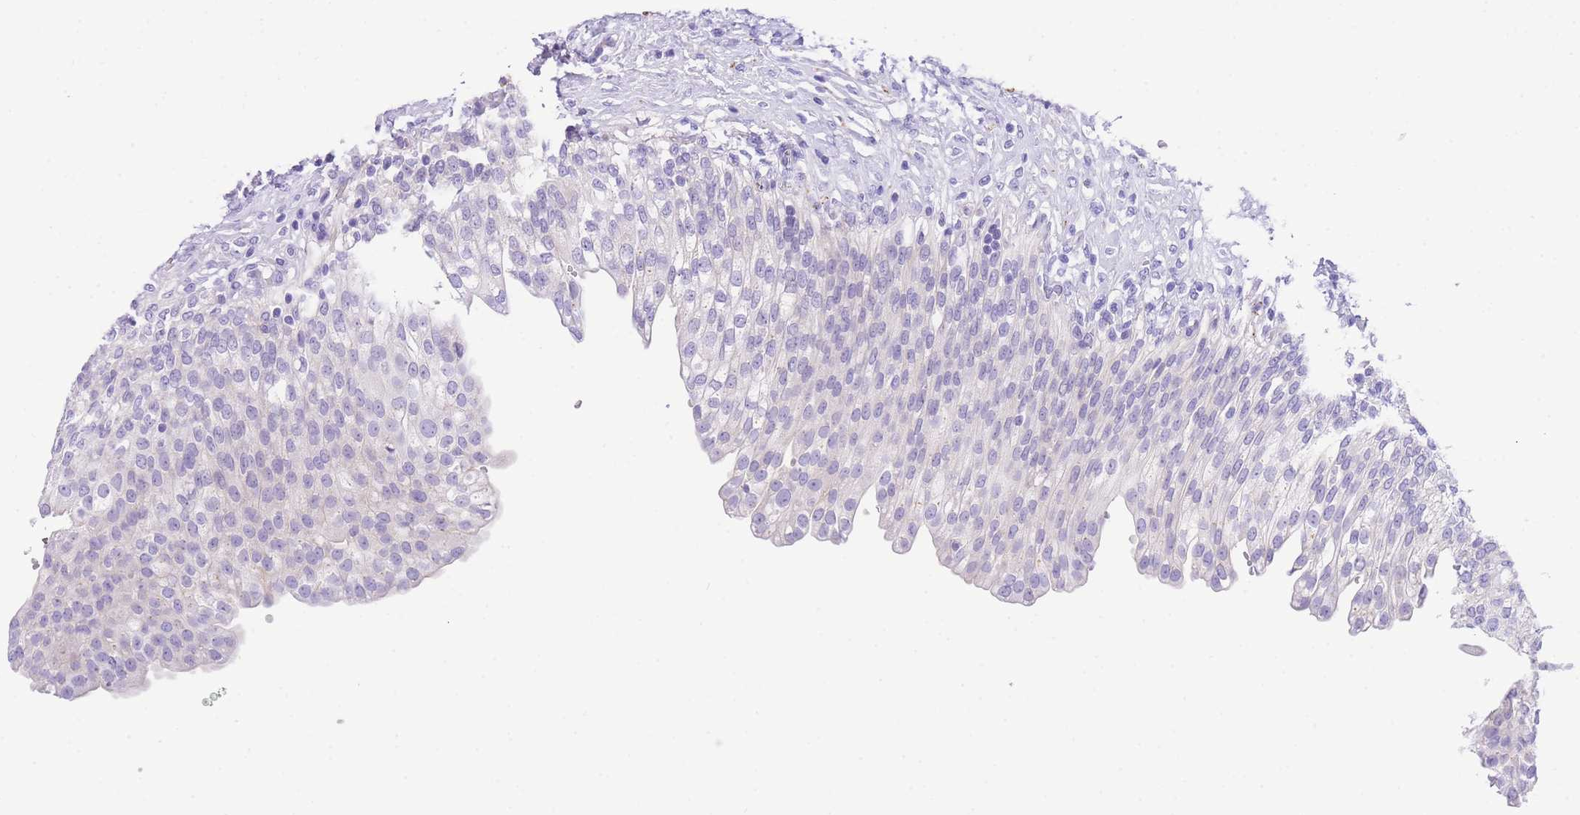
{"staining": {"intensity": "negative", "quantity": "none", "location": "none"}, "tissue": "urinary bladder", "cell_type": "Urothelial cells", "image_type": "normal", "snomed": [{"axis": "morphology", "description": "Urothelial carcinoma, High grade"}, {"axis": "topography", "description": "Urinary bladder"}], "caption": "DAB immunohistochemical staining of unremarkable human urinary bladder reveals no significant positivity in urothelial cells.", "gene": "TIFAB", "patient": {"sex": "male", "age": 46}}